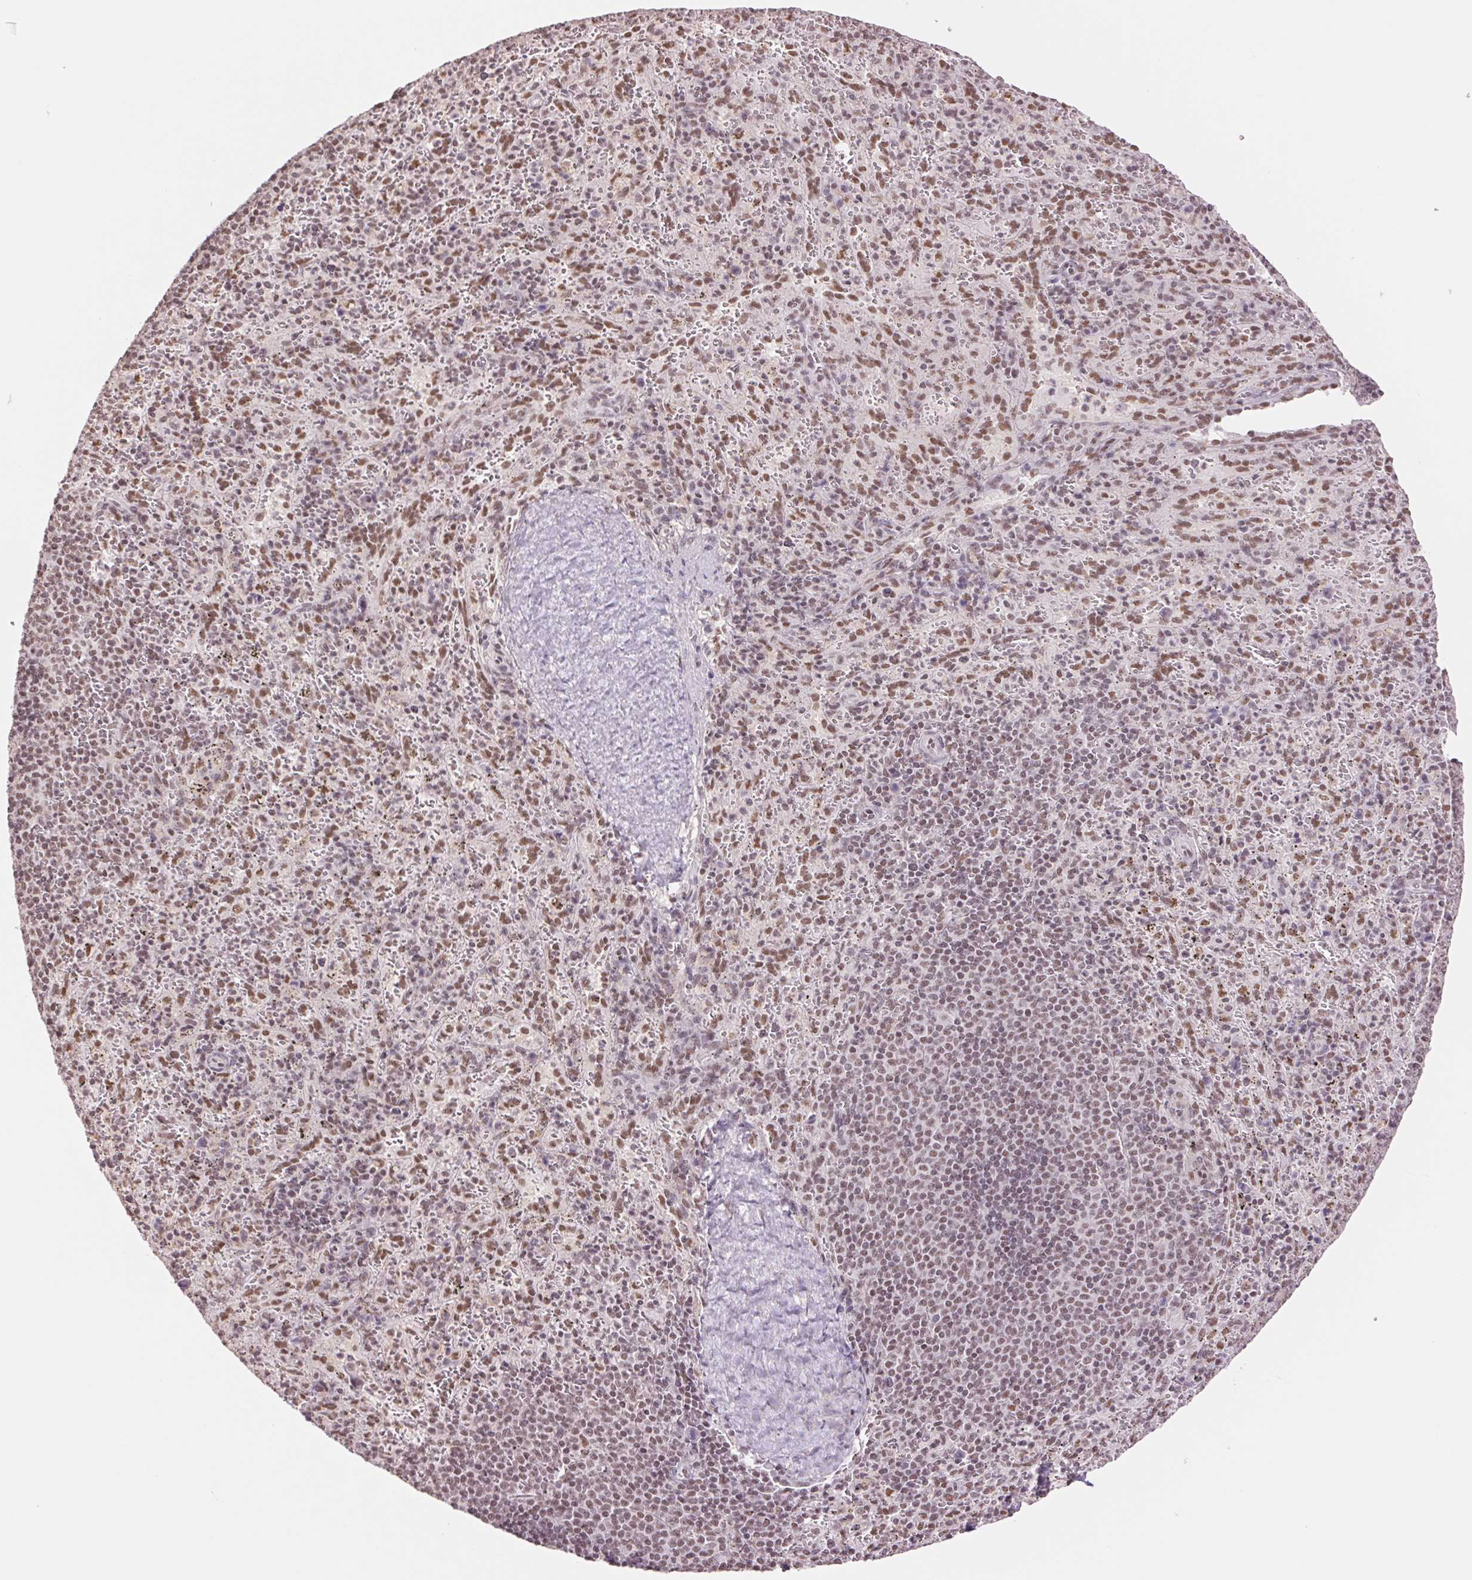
{"staining": {"intensity": "weak", "quantity": "25%-75%", "location": "nuclear"}, "tissue": "spleen", "cell_type": "Cells in red pulp", "image_type": "normal", "snomed": [{"axis": "morphology", "description": "Normal tissue, NOS"}, {"axis": "topography", "description": "Spleen"}], "caption": "The photomicrograph displays a brown stain indicating the presence of a protein in the nuclear of cells in red pulp in spleen. The staining was performed using DAB (3,3'-diaminobenzidine) to visualize the protein expression in brown, while the nuclei were stained in blue with hematoxylin (Magnification: 20x).", "gene": "RPRD1B", "patient": {"sex": "male", "age": 57}}